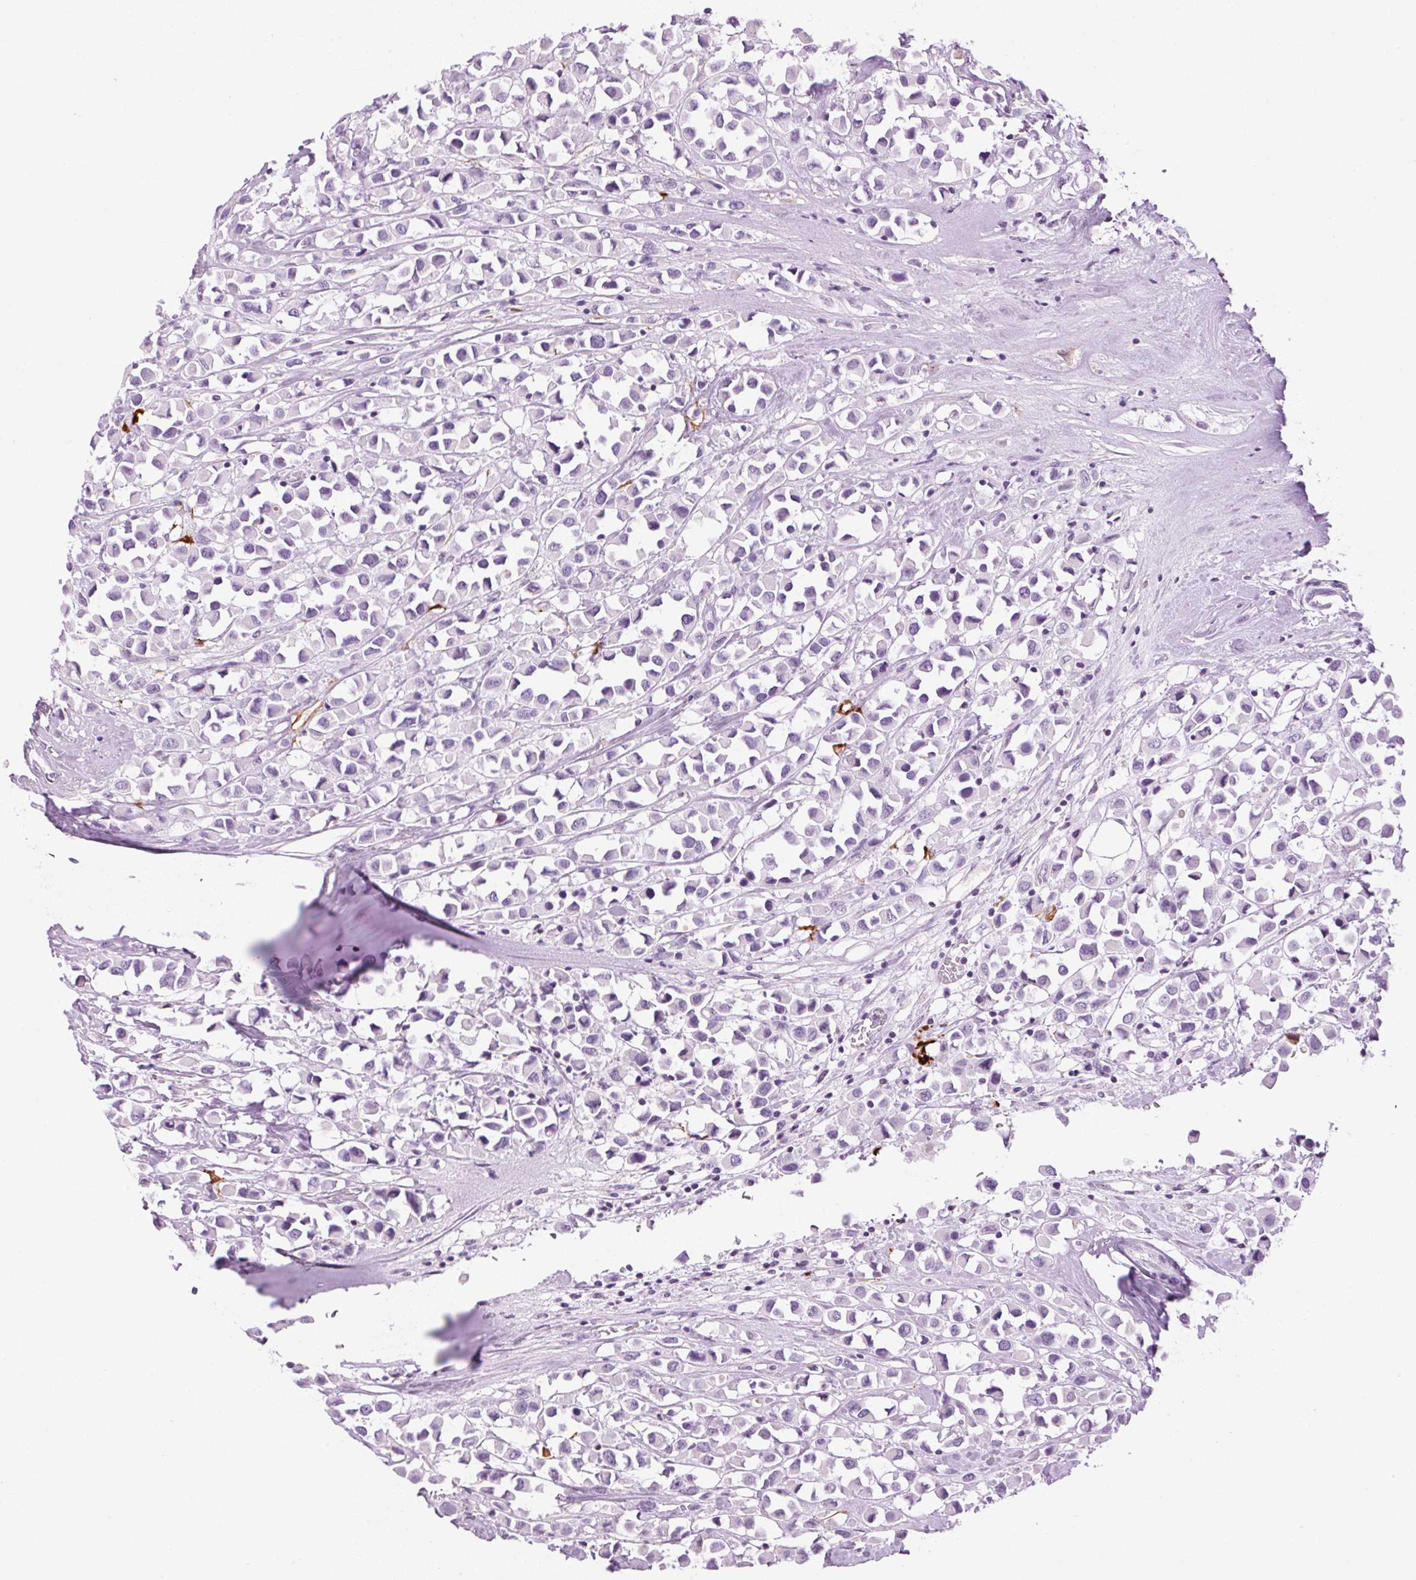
{"staining": {"intensity": "negative", "quantity": "none", "location": "none"}, "tissue": "breast cancer", "cell_type": "Tumor cells", "image_type": "cancer", "snomed": [{"axis": "morphology", "description": "Duct carcinoma"}, {"axis": "topography", "description": "Breast"}], "caption": "Tumor cells show no significant protein positivity in breast cancer (infiltrating ductal carcinoma). The staining is performed using DAB (3,3'-diaminobenzidine) brown chromogen with nuclei counter-stained in using hematoxylin.", "gene": "TMEM88B", "patient": {"sex": "female", "age": 61}}